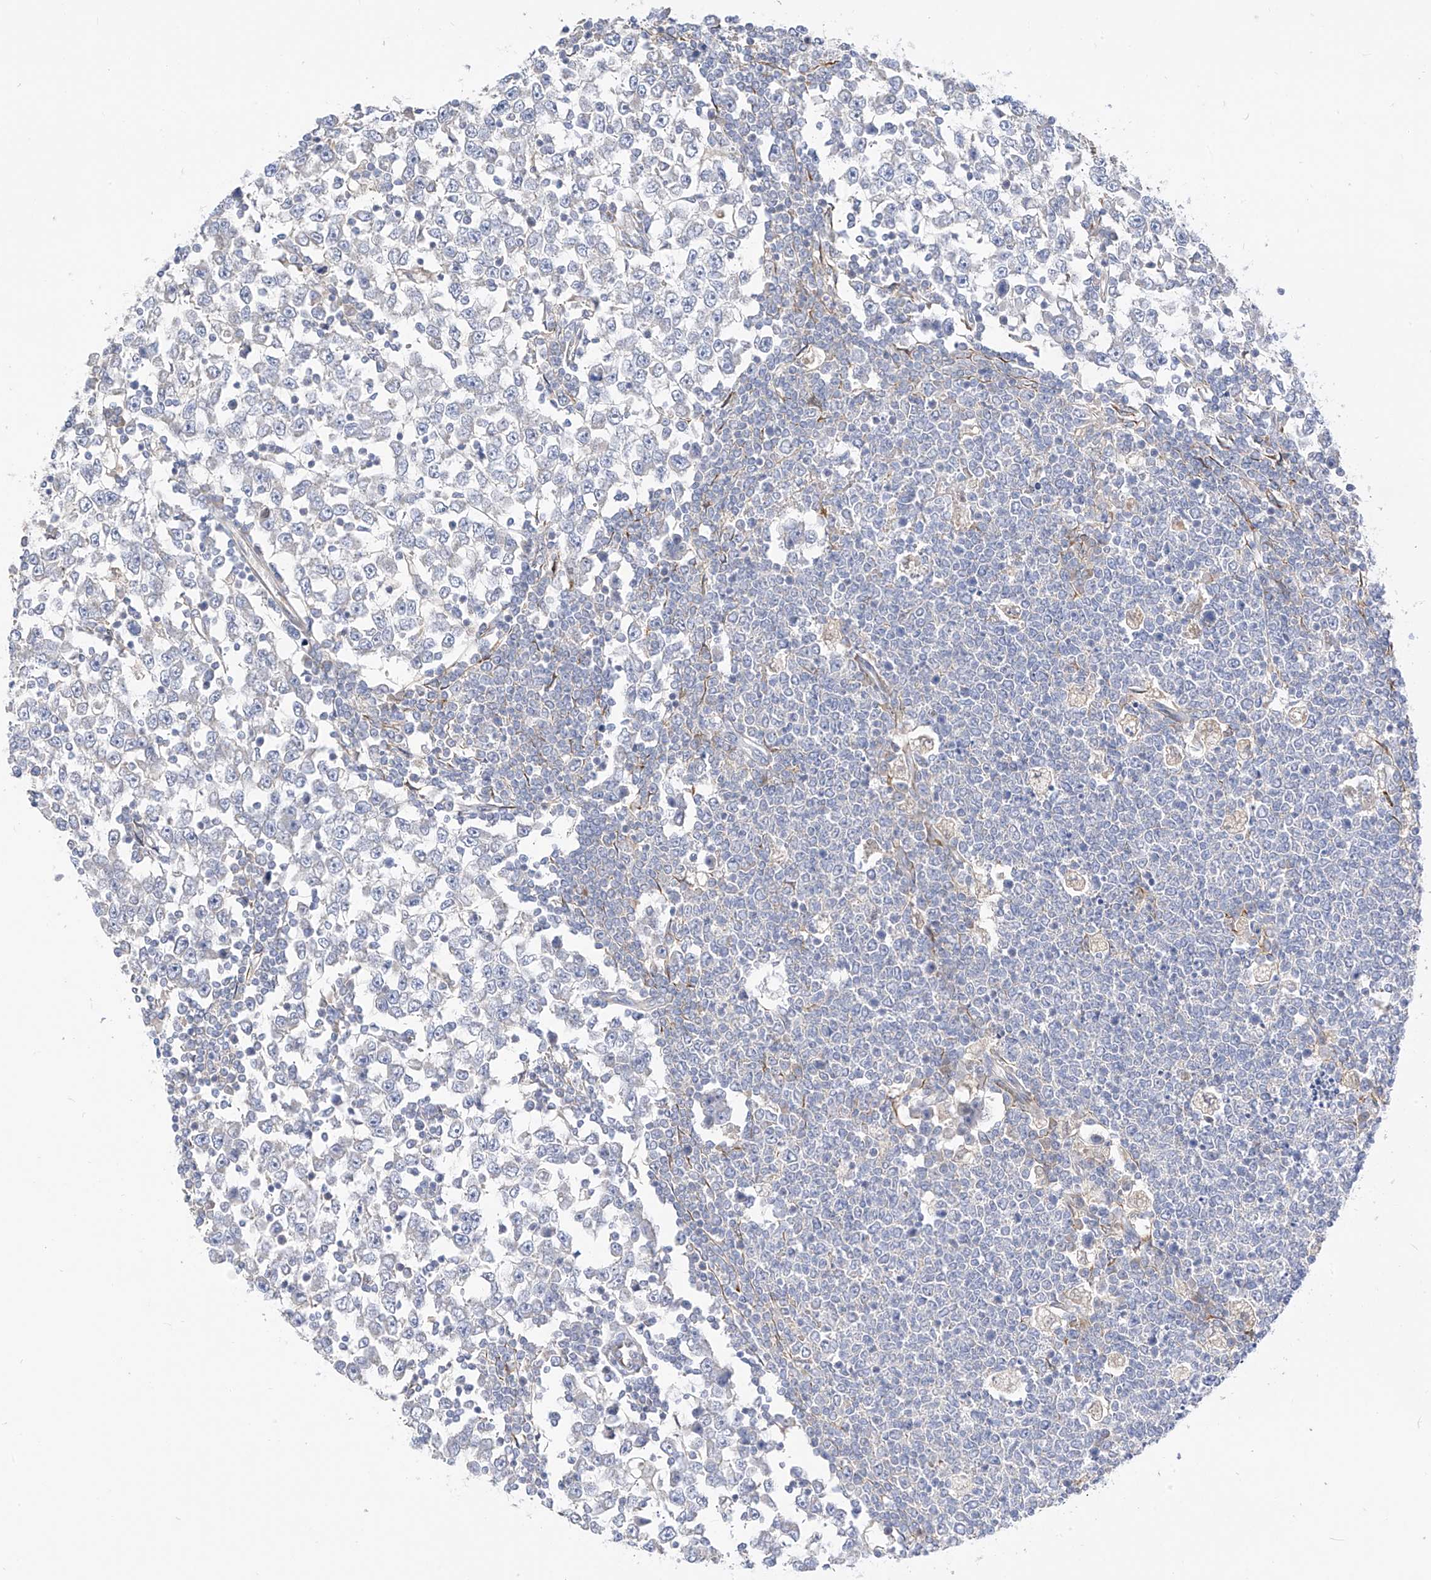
{"staining": {"intensity": "negative", "quantity": "none", "location": "none"}, "tissue": "testis cancer", "cell_type": "Tumor cells", "image_type": "cancer", "snomed": [{"axis": "morphology", "description": "Seminoma, NOS"}, {"axis": "topography", "description": "Testis"}], "caption": "A high-resolution histopathology image shows immunohistochemistry (IHC) staining of seminoma (testis), which reveals no significant positivity in tumor cells.", "gene": "RASA2", "patient": {"sex": "male", "age": 65}}